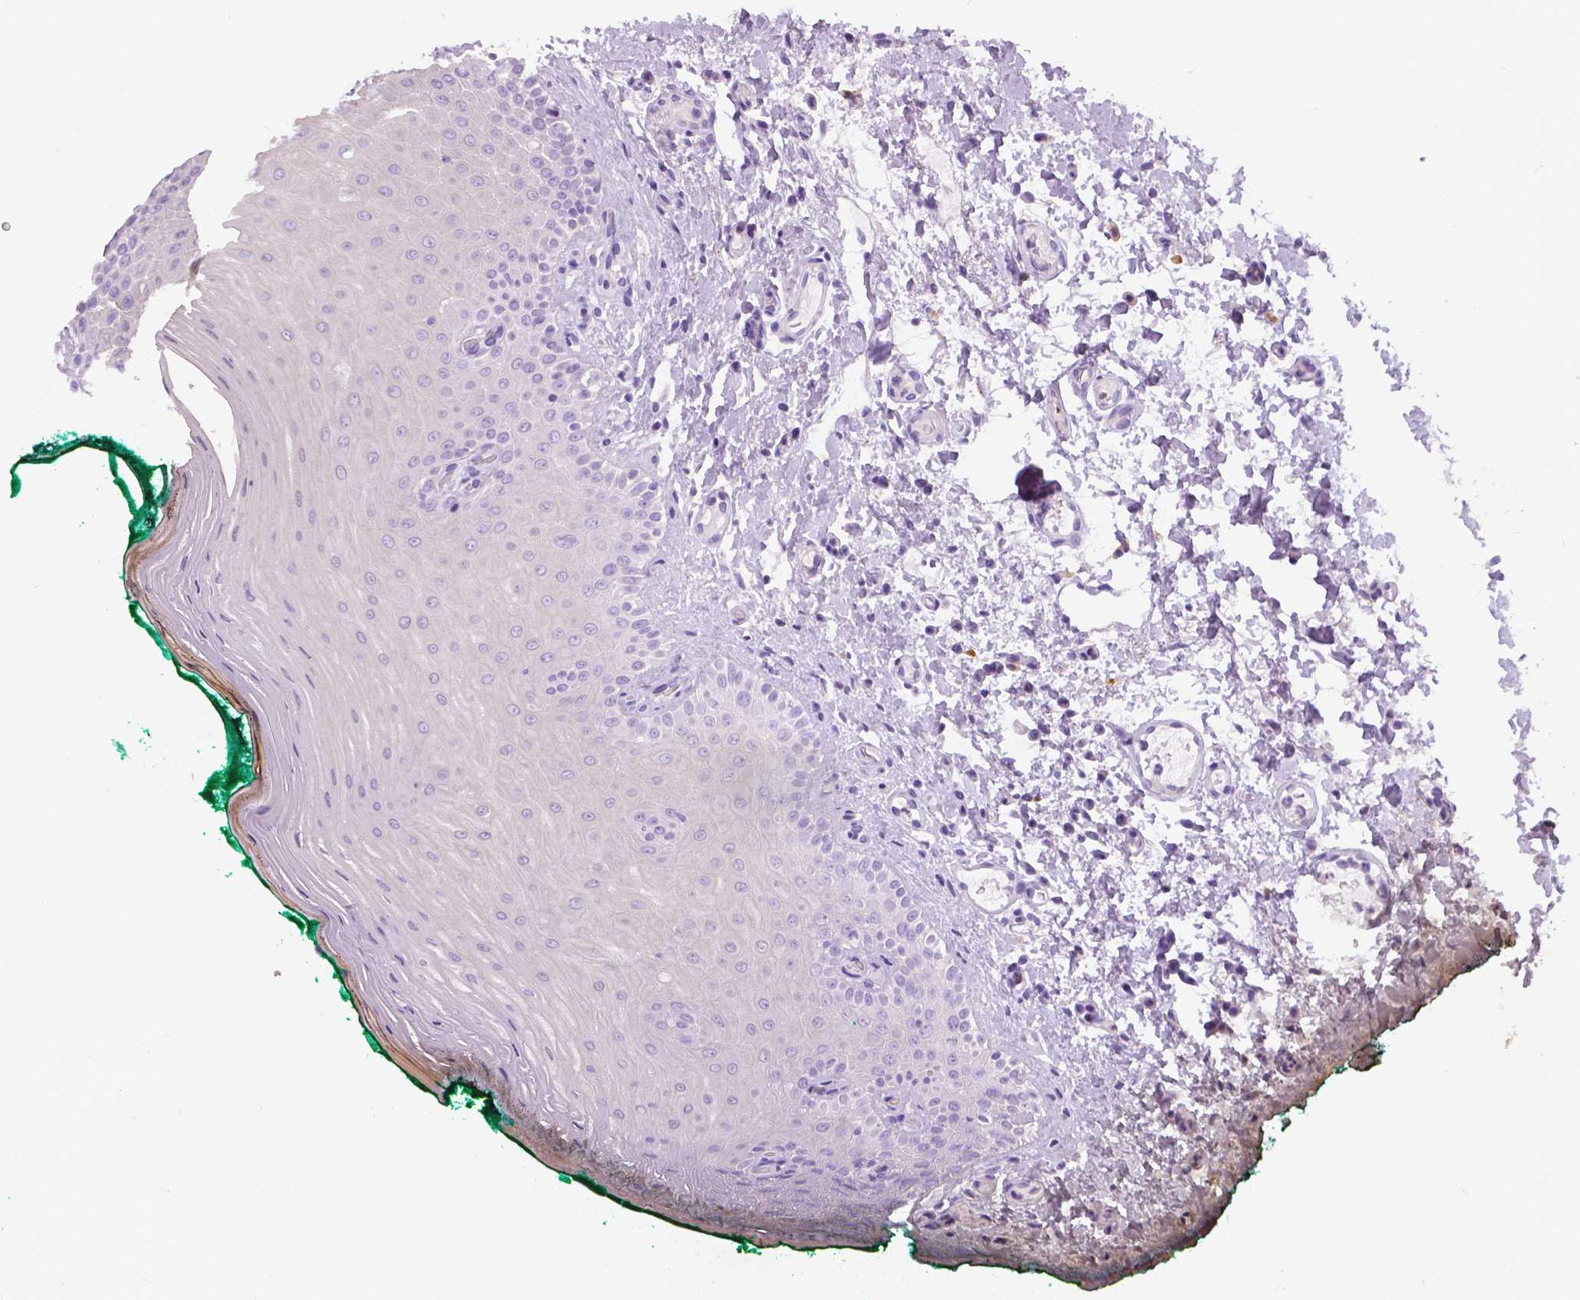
{"staining": {"intensity": "negative", "quantity": "none", "location": "none"}, "tissue": "oral mucosa", "cell_type": "Squamous epithelial cells", "image_type": "normal", "snomed": [{"axis": "morphology", "description": "Normal tissue, NOS"}, {"axis": "topography", "description": "Oral tissue"}], "caption": "The immunohistochemistry histopathology image has no significant expression in squamous epithelial cells of oral mucosa. (Brightfield microscopy of DAB (3,3'-diaminobenzidine) immunohistochemistry at high magnification).", "gene": "TP53TG5", "patient": {"sex": "female", "age": 83}}